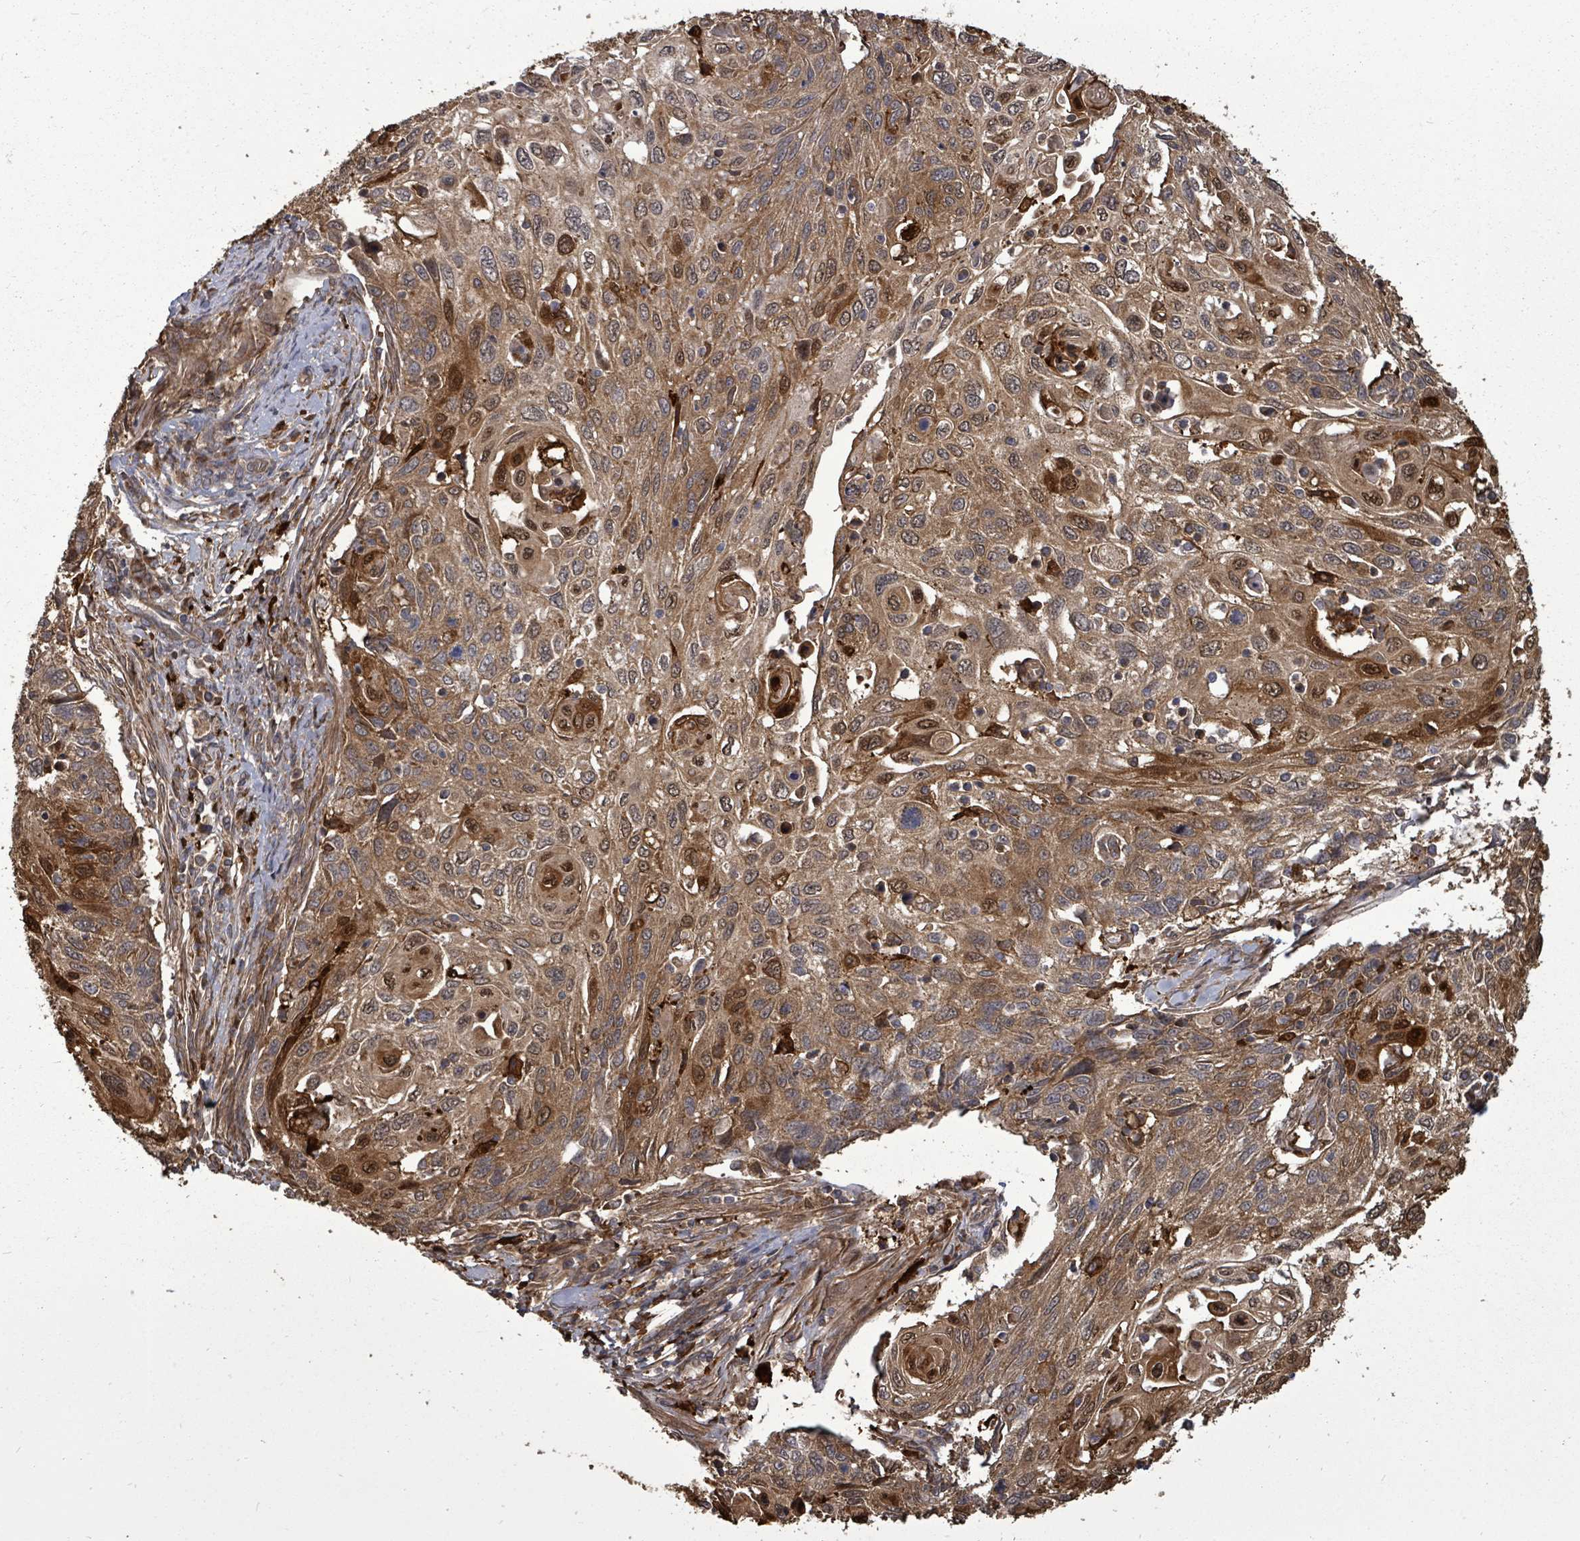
{"staining": {"intensity": "moderate", "quantity": ">75%", "location": "cytoplasmic/membranous"}, "tissue": "cervical cancer", "cell_type": "Tumor cells", "image_type": "cancer", "snomed": [{"axis": "morphology", "description": "Squamous cell carcinoma, NOS"}, {"axis": "topography", "description": "Cervix"}], "caption": "Immunohistochemical staining of human cervical squamous cell carcinoma shows moderate cytoplasmic/membranous protein expression in approximately >75% of tumor cells.", "gene": "EIF3C", "patient": {"sex": "female", "age": 70}}